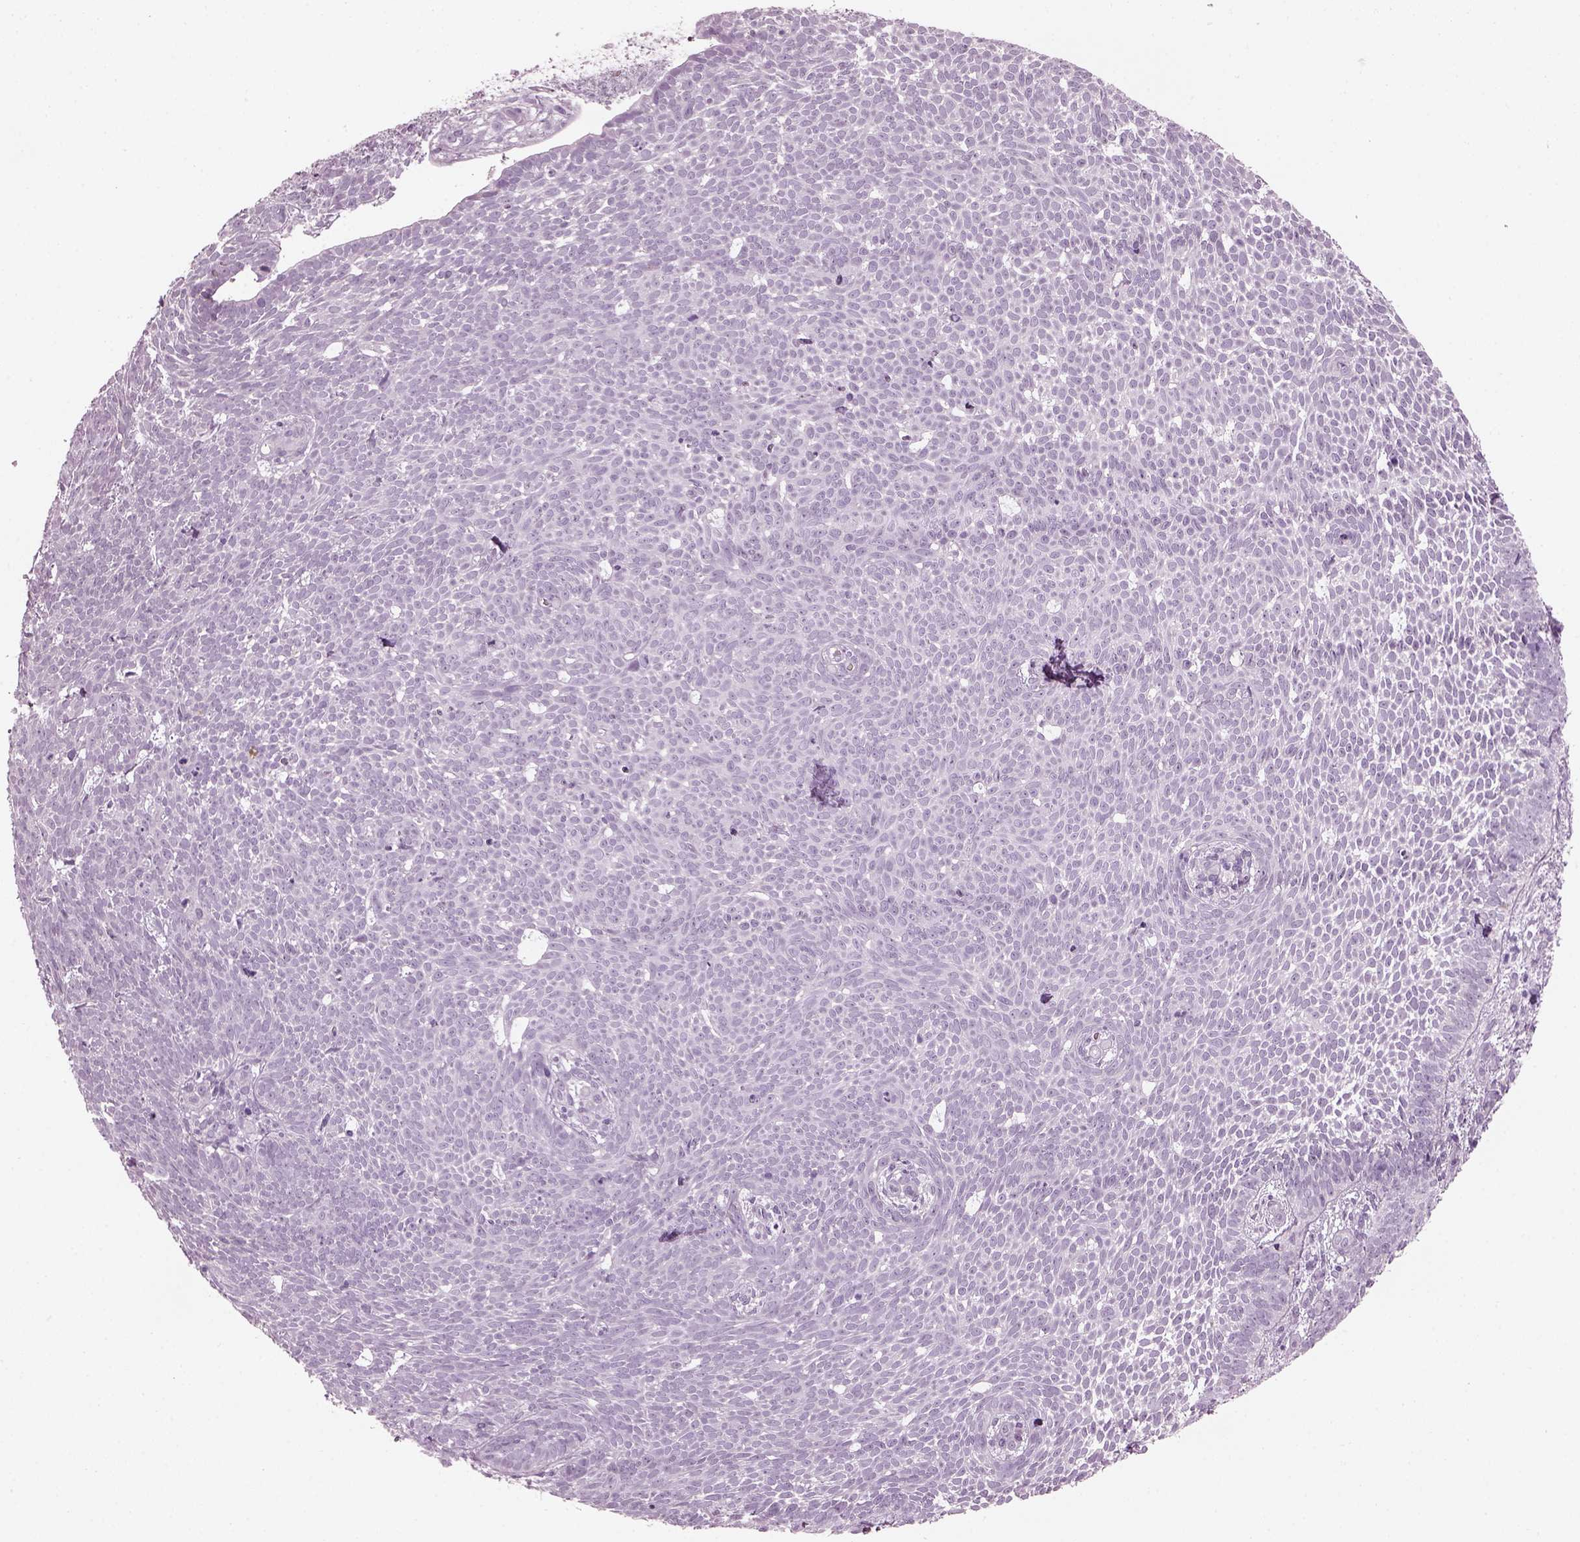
{"staining": {"intensity": "negative", "quantity": "none", "location": "none"}, "tissue": "skin cancer", "cell_type": "Tumor cells", "image_type": "cancer", "snomed": [{"axis": "morphology", "description": "Basal cell carcinoma"}, {"axis": "topography", "description": "Skin"}], "caption": "The image demonstrates no staining of tumor cells in skin basal cell carcinoma.", "gene": "PDC", "patient": {"sex": "male", "age": 59}}